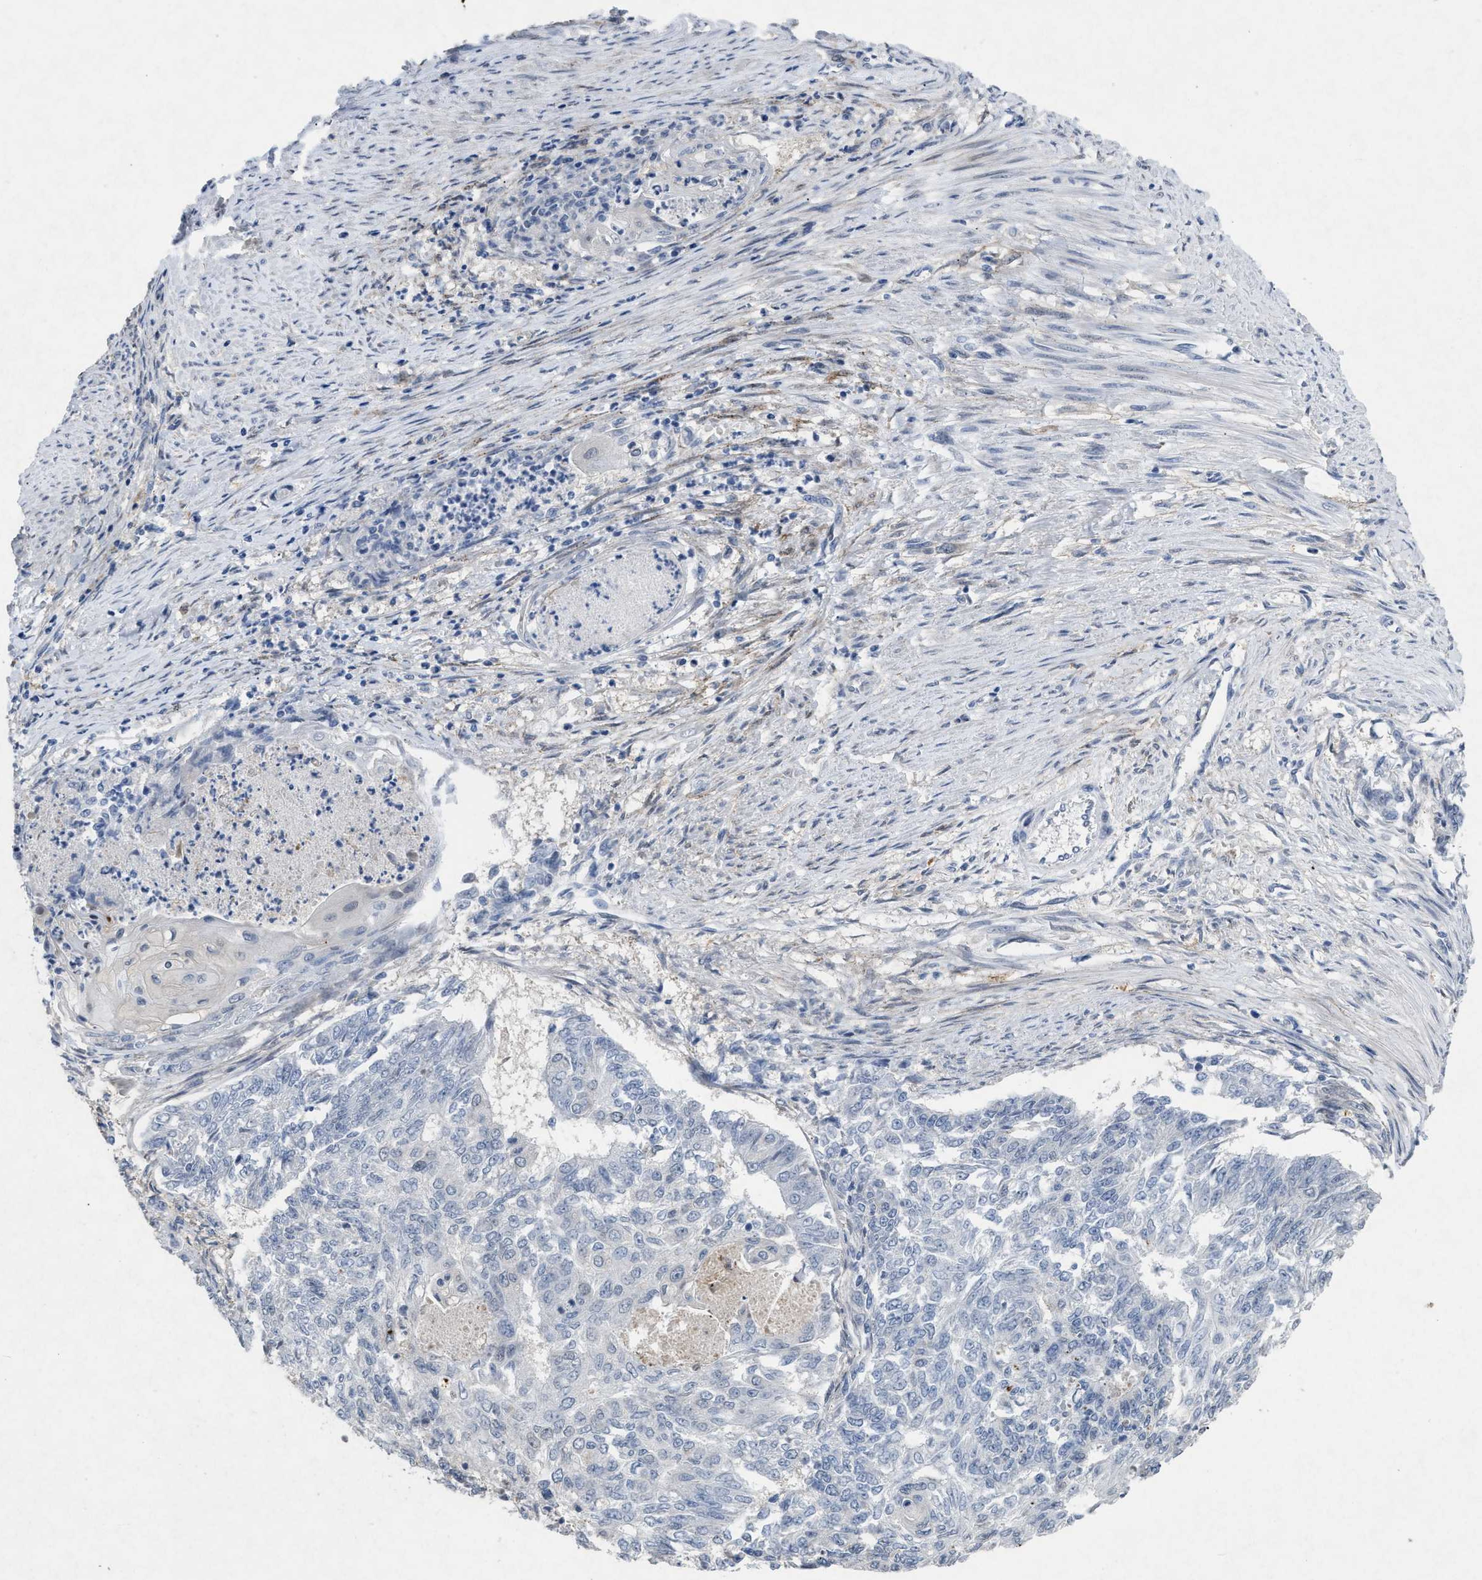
{"staining": {"intensity": "negative", "quantity": "none", "location": "none"}, "tissue": "endometrial cancer", "cell_type": "Tumor cells", "image_type": "cancer", "snomed": [{"axis": "morphology", "description": "Adenocarcinoma, NOS"}, {"axis": "topography", "description": "Endometrium"}], "caption": "The image exhibits no significant positivity in tumor cells of endometrial cancer (adenocarcinoma).", "gene": "PDGFRA", "patient": {"sex": "female", "age": 32}}